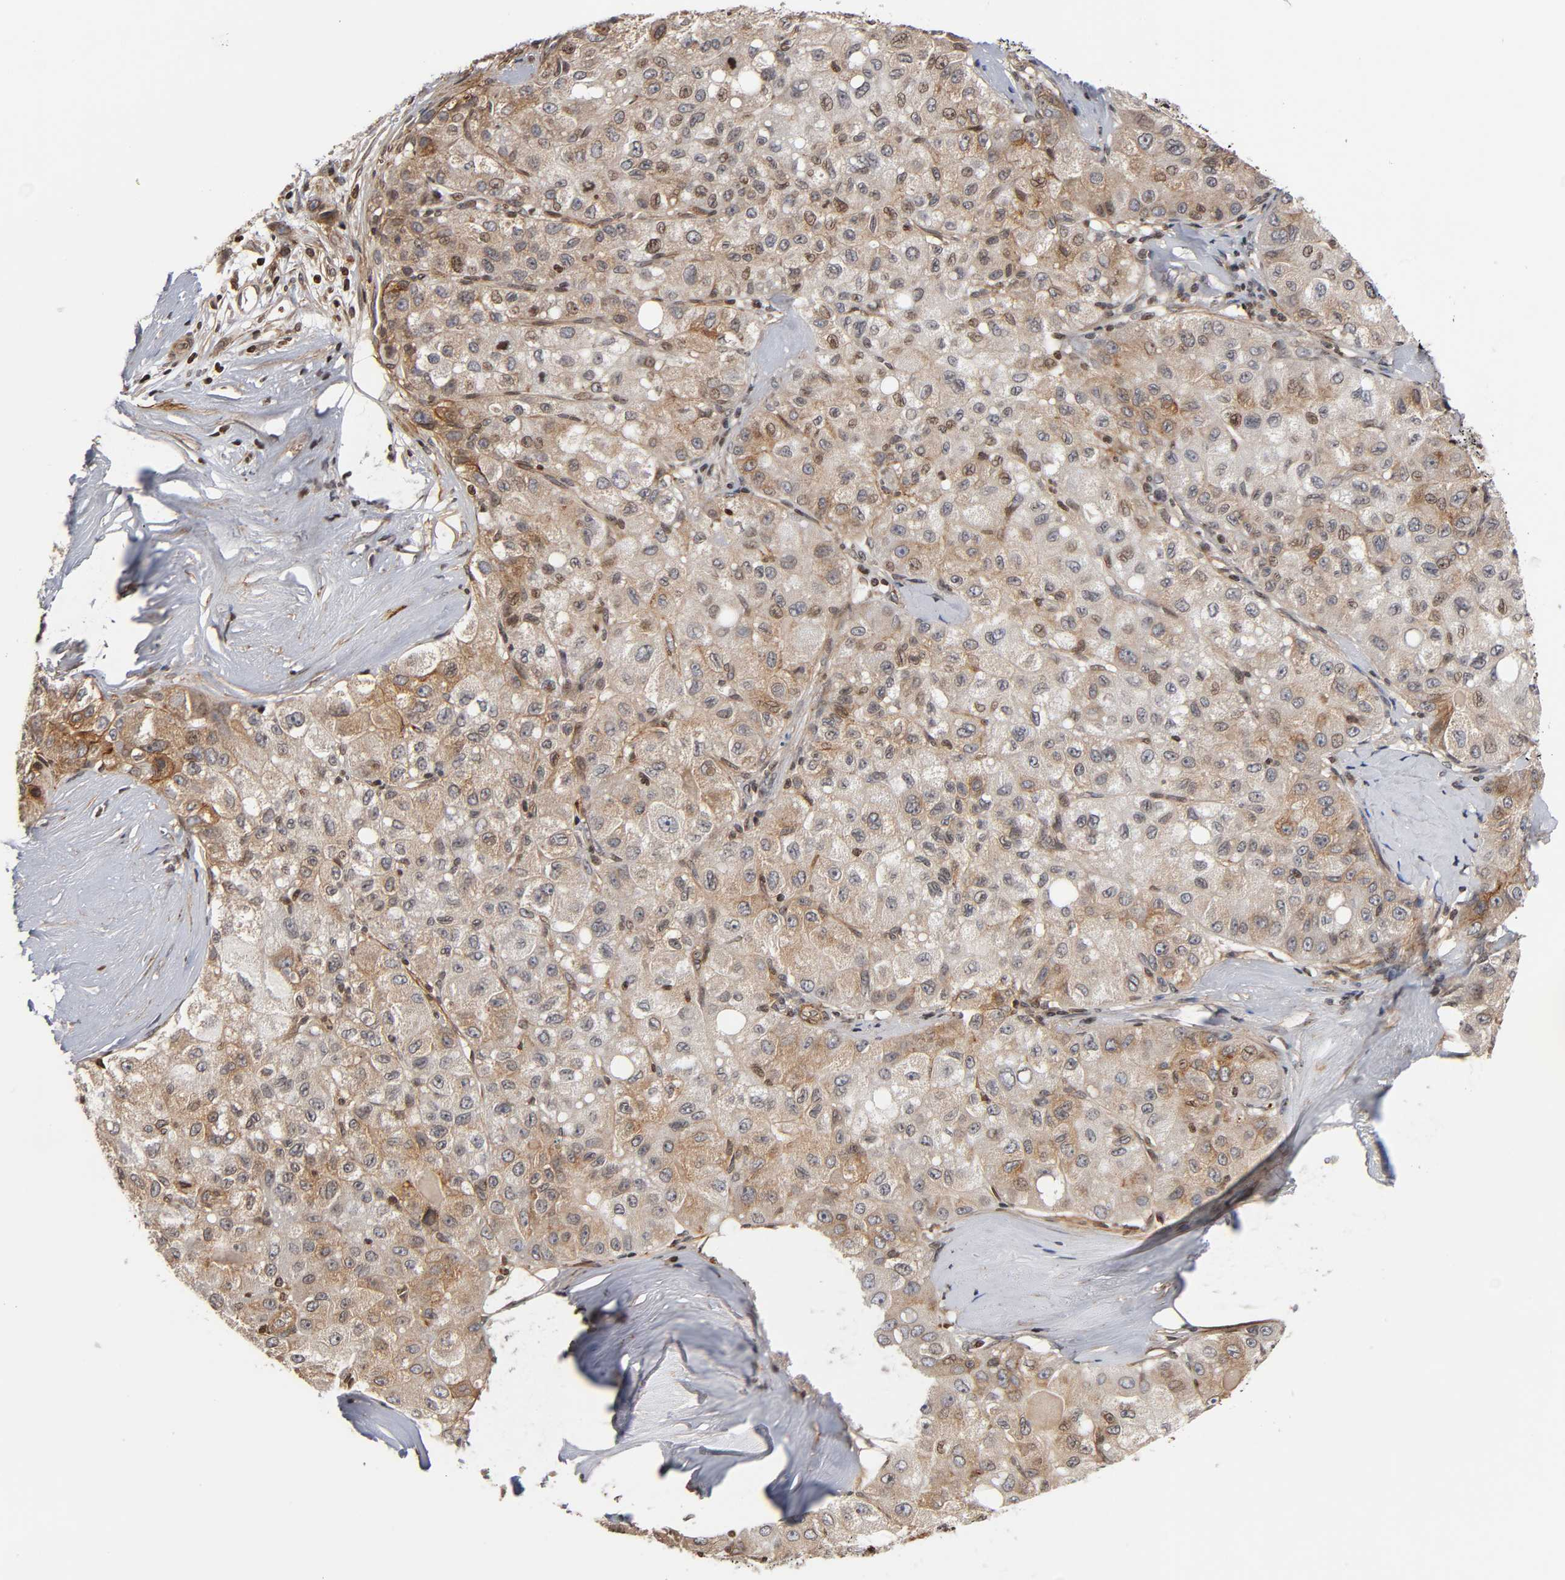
{"staining": {"intensity": "weak", "quantity": ">75%", "location": "cytoplasmic/membranous"}, "tissue": "liver cancer", "cell_type": "Tumor cells", "image_type": "cancer", "snomed": [{"axis": "morphology", "description": "Carcinoma, Hepatocellular, NOS"}, {"axis": "topography", "description": "Liver"}], "caption": "The histopathology image reveals immunohistochemical staining of hepatocellular carcinoma (liver). There is weak cytoplasmic/membranous expression is seen in about >75% of tumor cells.", "gene": "ITGAV", "patient": {"sex": "male", "age": 80}}